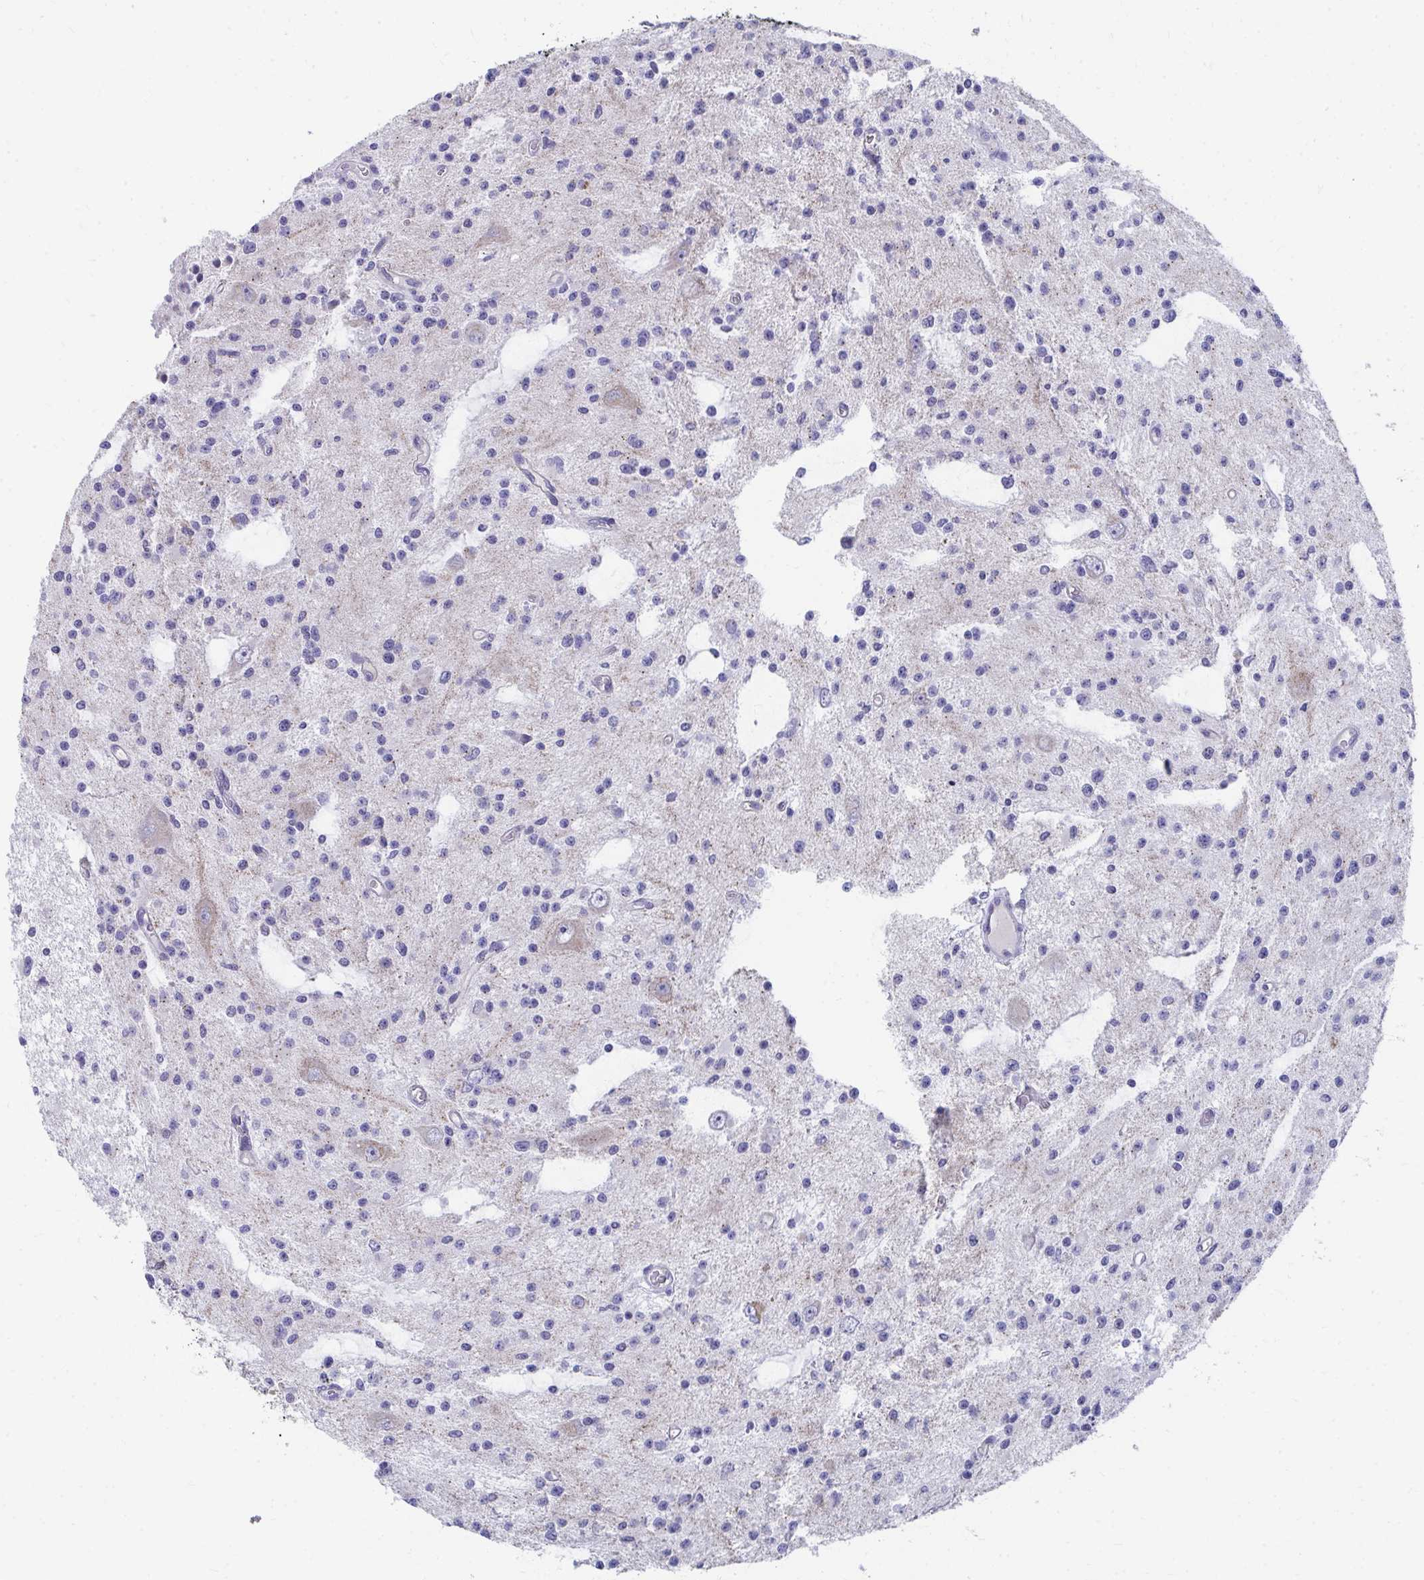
{"staining": {"intensity": "negative", "quantity": "none", "location": "none"}, "tissue": "glioma", "cell_type": "Tumor cells", "image_type": "cancer", "snomed": [{"axis": "morphology", "description": "Glioma, malignant, Low grade"}, {"axis": "topography", "description": "Brain"}], "caption": "Human glioma stained for a protein using IHC displays no staining in tumor cells.", "gene": "TMPRSS2", "patient": {"sex": "male", "age": 43}}